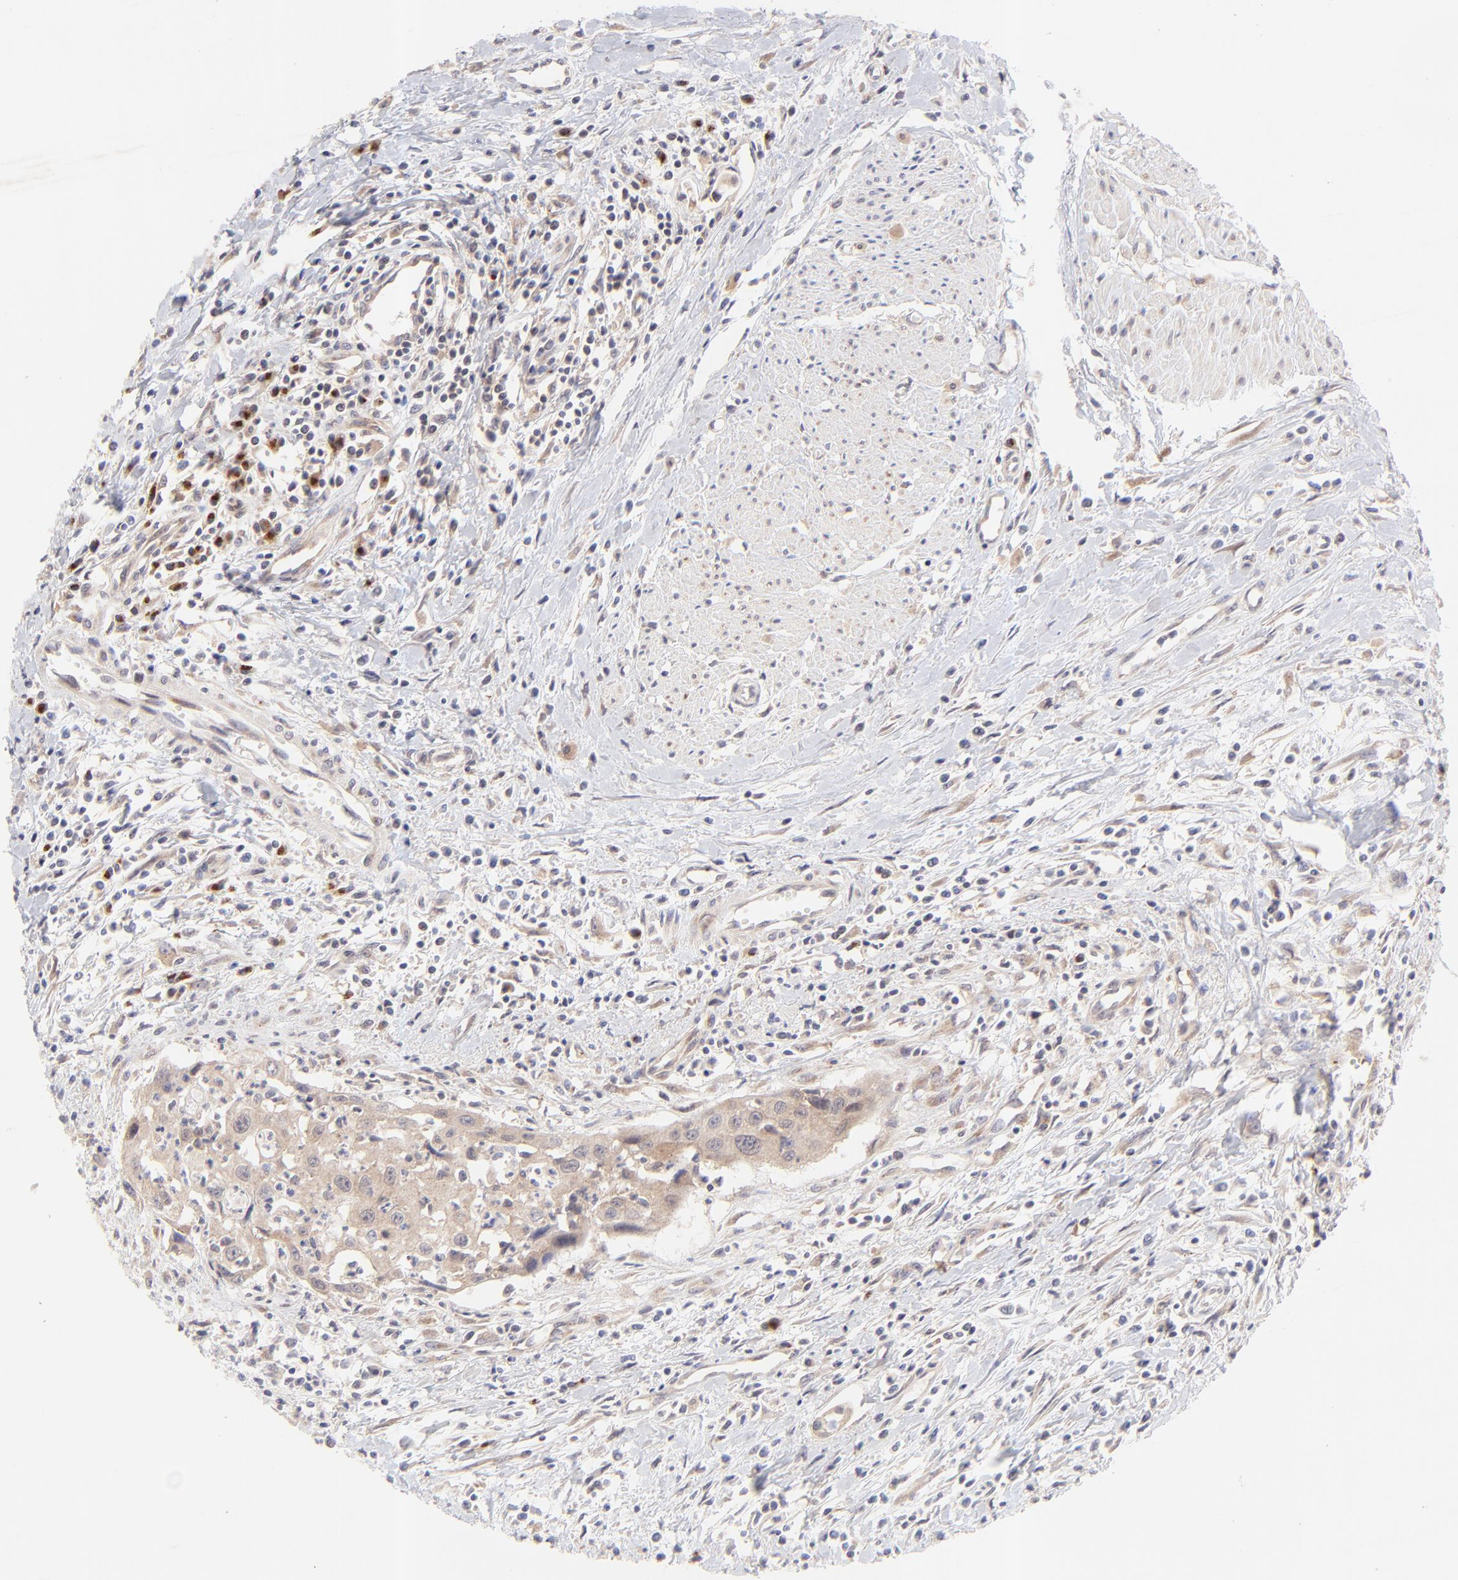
{"staining": {"intensity": "moderate", "quantity": ">75%", "location": "cytoplasmic/membranous"}, "tissue": "urothelial cancer", "cell_type": "Tumor cells", "image_type": "cancer", "snomed": [{"axis": "morphology", "description": "Urothelial carcinoma, High grade"}, {"axis": "topography", "description": "Urinary bladder"}], "caption": "Tumor cells show moderate cytoplasmic/membranous staining in about >75% of cells in high-grade urothelial carcinoma.", "gene": "TNRC6B", "patient": {"sex": "male", "age": 66}}